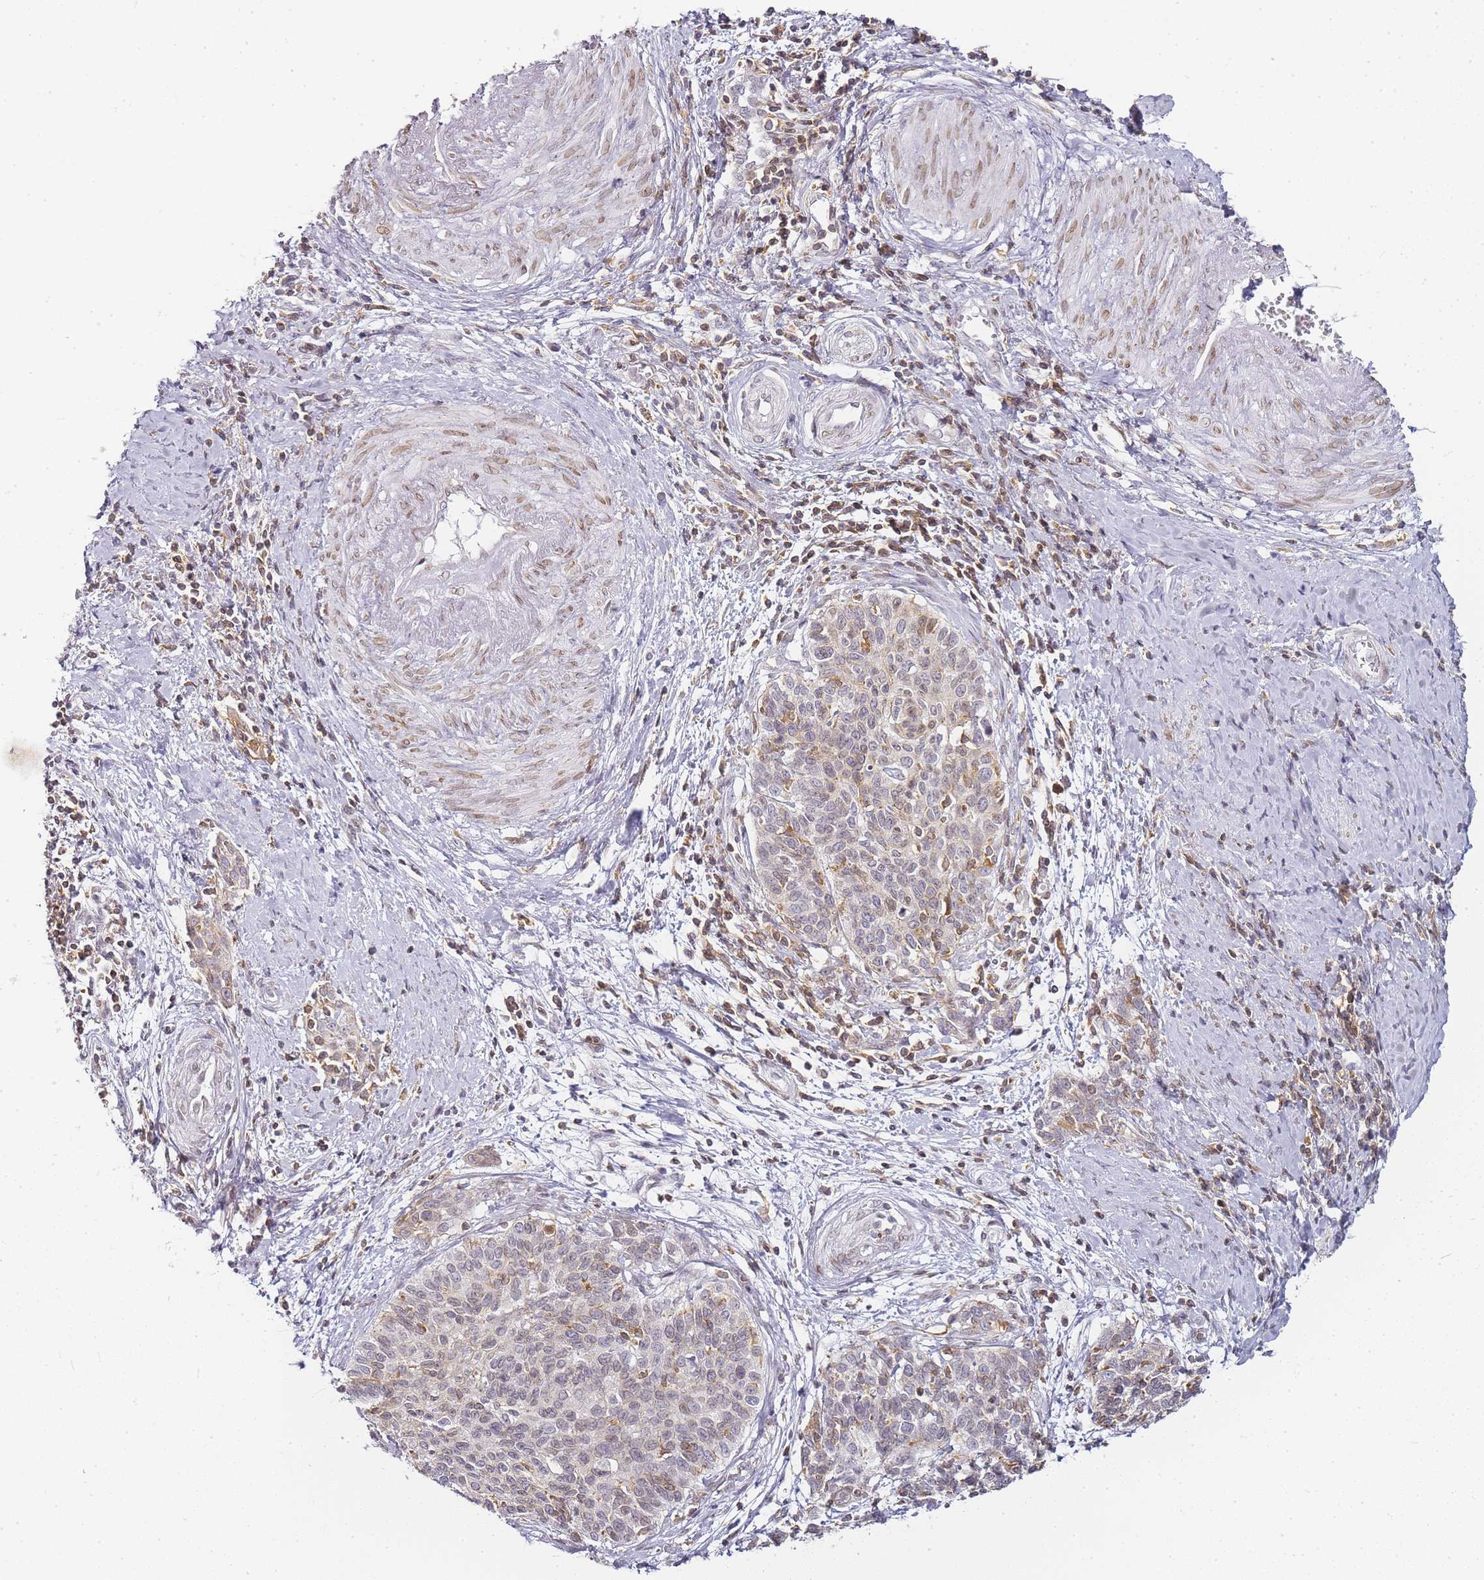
{"staining": {"intensity": "negative", "quantity": "none", "location": "none"}, "tissue": "cervical cancer", "cell_type": "Tumor cells", "image_type": "cancer", "snomed": [{"axis": "morphology", "description": "Squamous cell carcinoma, NOS"}, {"axis": "topography", "description": "Cervix"}], "caption": "An immunohistochemistry image of cervical cancer (squamous cell carcinoma) is shown. There is no staining in tumor cells of cervical cancer (squamous cell carcinoma).", "gene": "JAKMIP1", "patient": {"sex": "female", "age": 39}}